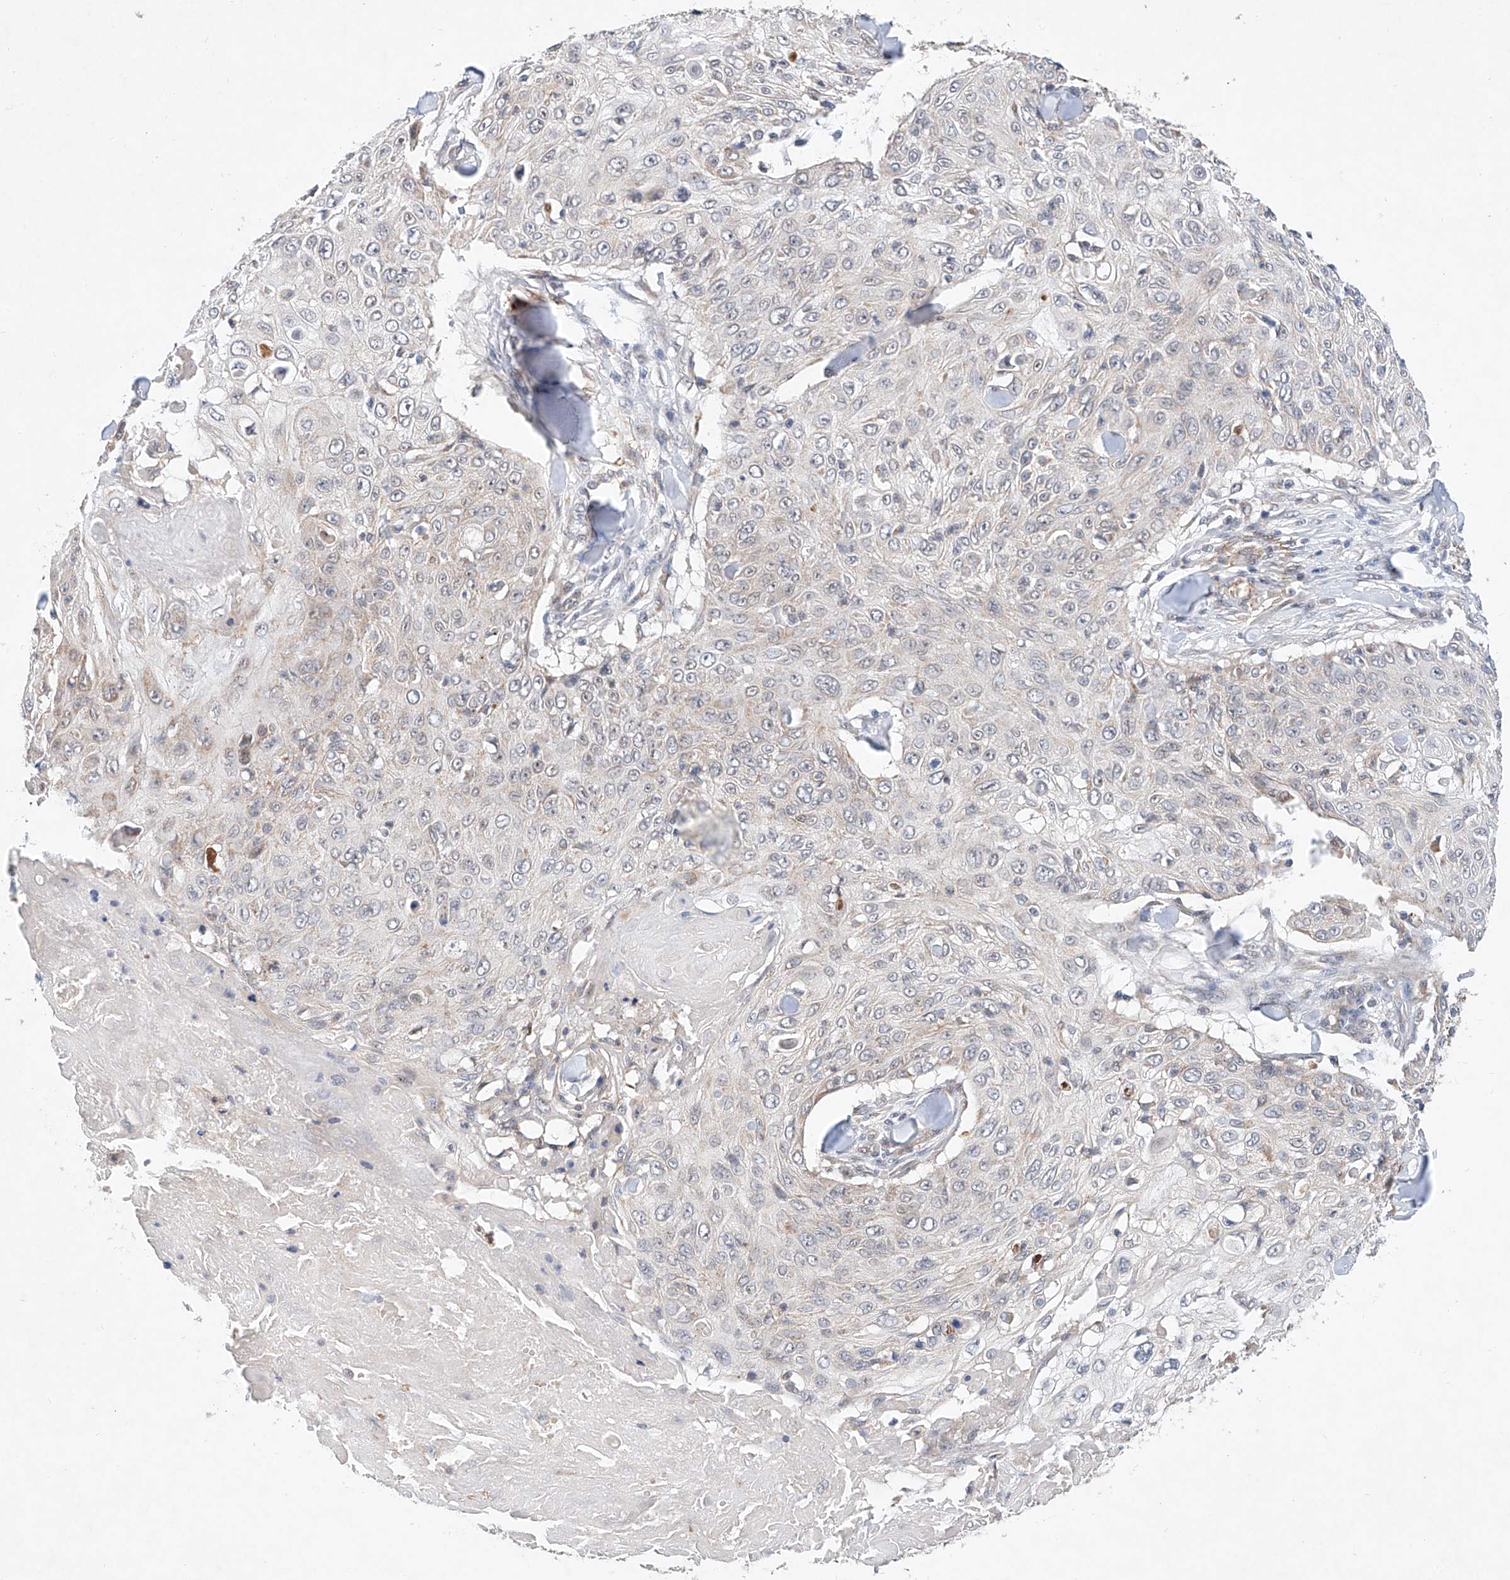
{"staining": {"intensity": "weak", "quantity": "<25%", "location": "cytoplasmic/membranous"}, "tissue": "skin cancer", "cell_type": "Tumor cells", "image_type": "cancer", "snomed": [{"axis": "morphology", "description": "Squamous cell carcinoma, NOS"}, {"axis": "topography", "description": "Skin"}], "caption": "This is an IHC micrograph of human skin cancer (squamous cell carcinoma). There is no positivity in tumor cells.", "gene": "FASTK", "patient": {"sex": "male", "age": 86}}